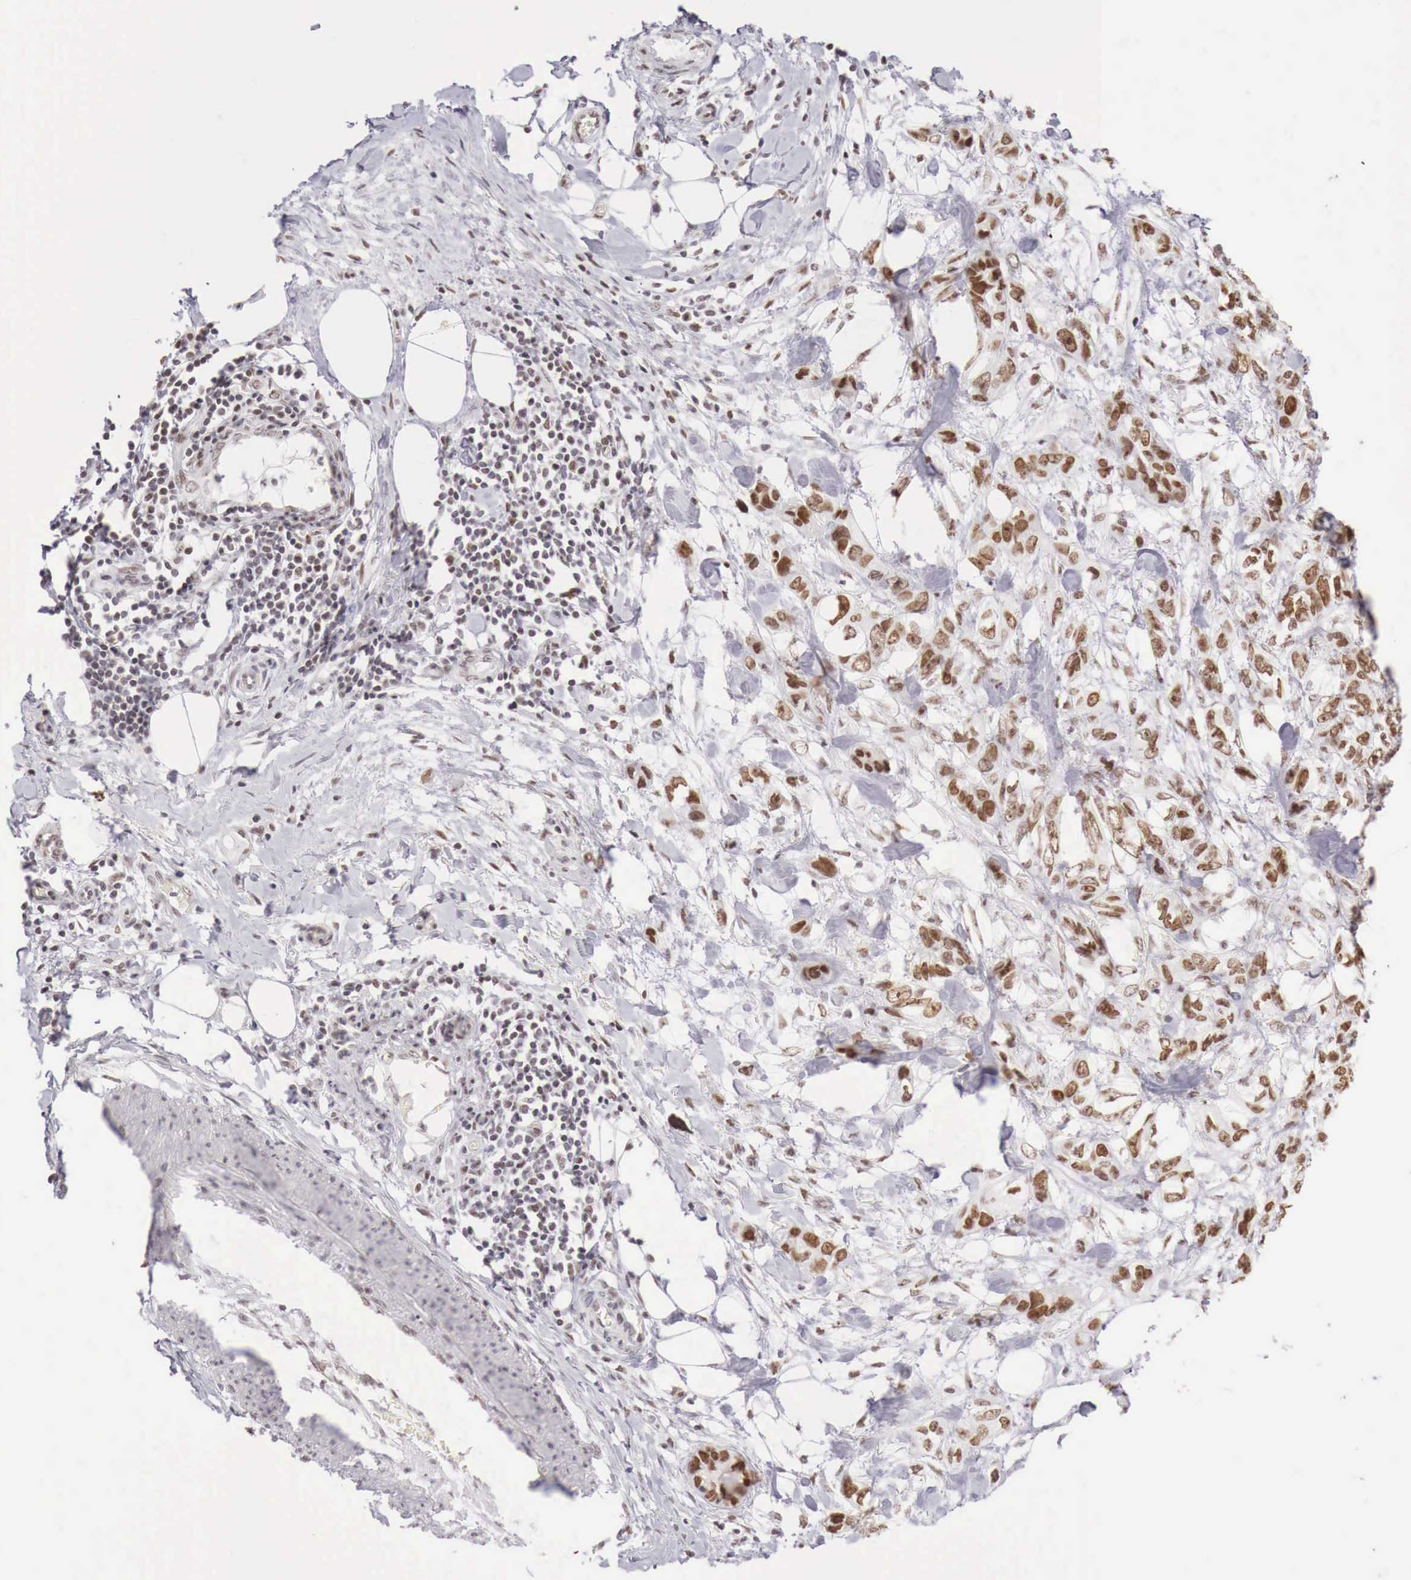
{"staining": {"intensity": "moderate", "quantity": "25%-75%", "location": "nuclear"}, "tissue": "stomach cancer", "cell_type": "Tumor cells", "image_type": "cancer", "snomed": [{"axis": "morphology", "description": "Adenocarcinoma, NOS"}, {"axis": "topography", "description": "Stomach, upper"}], "caption": "IHC micrograph of adenocarcinoma (stomach) stained for a protein (brown), which exhibits medium levels of moderate nuclear staining in about 25%-75% of tumor cells.", "gene": "PHF14", "patient": {"sex": "male", "age": 47}}